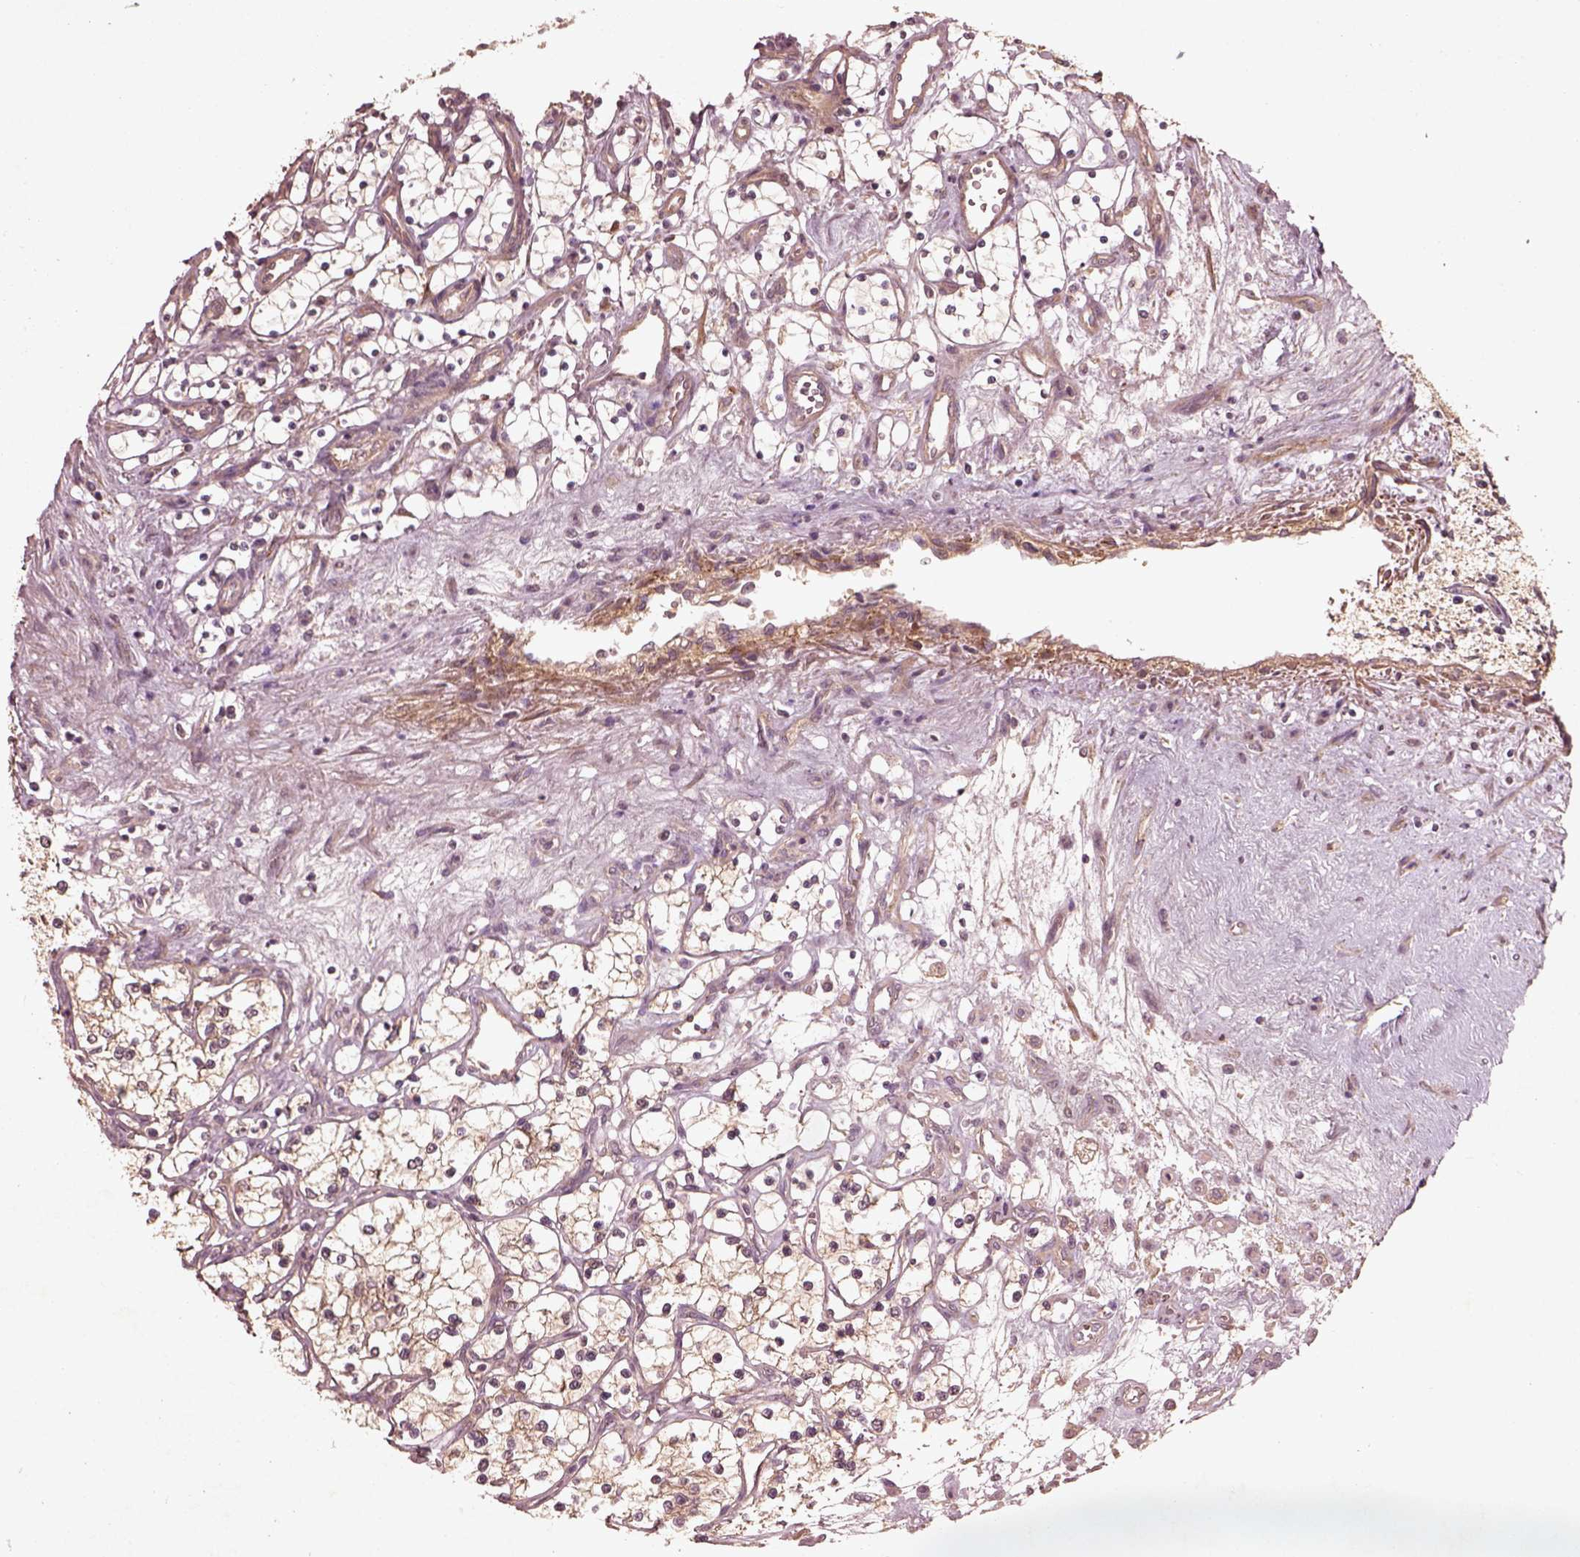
{"staining": {"intensity": "moderate", "quantity": ">75%", "location": "cytoplasmic/membranous"}, "tissue": "renal cancer", "cell_type": "Tumor cells", "image_type": "cancer", "snomed": [{"axis": "morphology", "description": "Adenocarcinoma, NOS"}, {"axis": "topography", "description": "Kidney"}], "caption": "This histopathology image displays immunohistochemistry (IHC) staining of adenocarcinoma (renal), with medium moderate cytoplasmic/membranous expression in approximately >75% of tumor cells.", "gene": "FAM234A", "patient": {"sex": "female", "age": 69}}